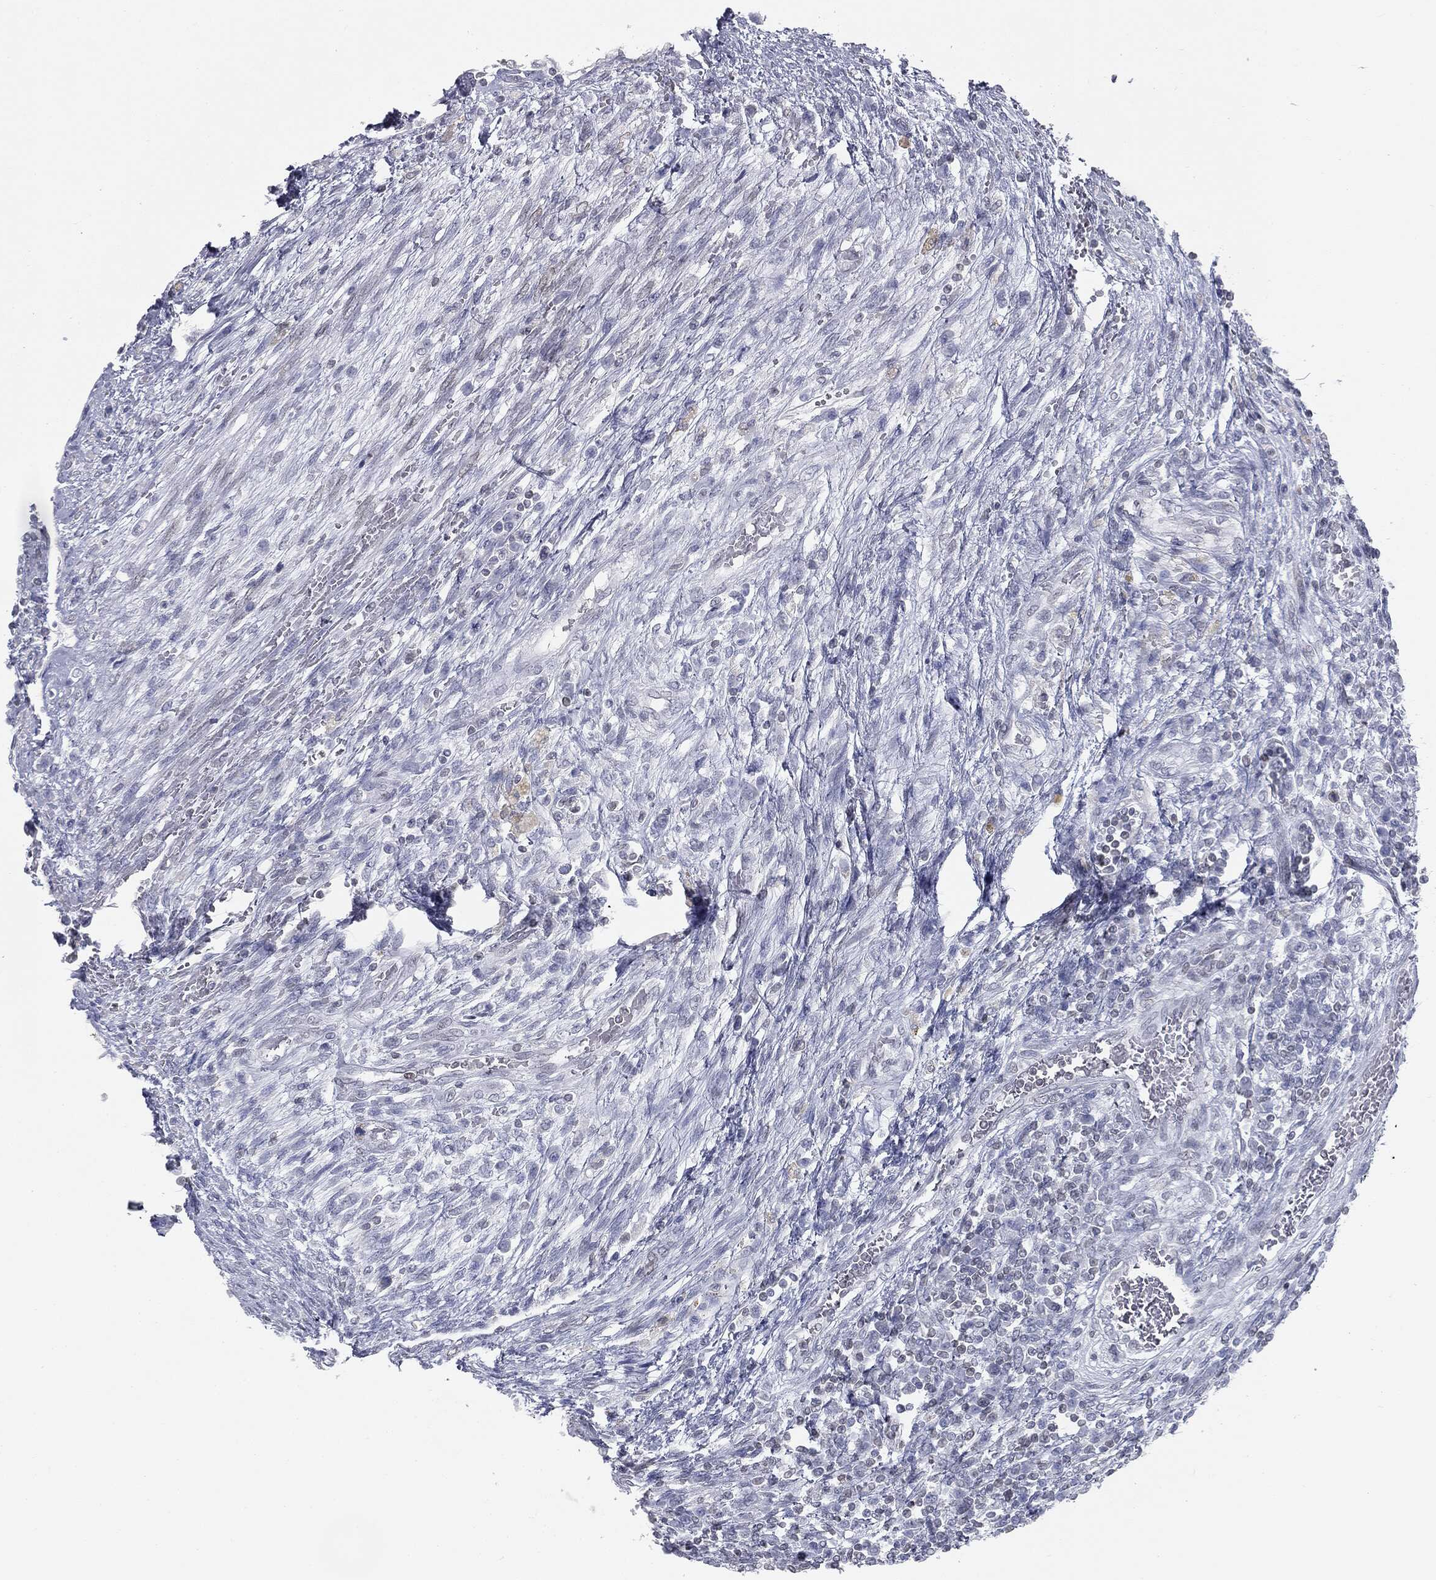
{"staining": {"intensity": "negative", "quantity": "none", "location": "none"}, "tissue": "testis cancer", "cell_type": "Tumor cells", "image_type": "cancer", "snomed": [{"axis": "morphology", "description": "Carcinoma, Embryonal, NOS"}, {"axis": "topography", "description": "Testis"}], "caption": "Immunohistochemical staining of human testis cancer demonstrates no significant staining in tumor cells.", "gene": "ALDOB", "patient": {"sex": "male", "age": 26}}